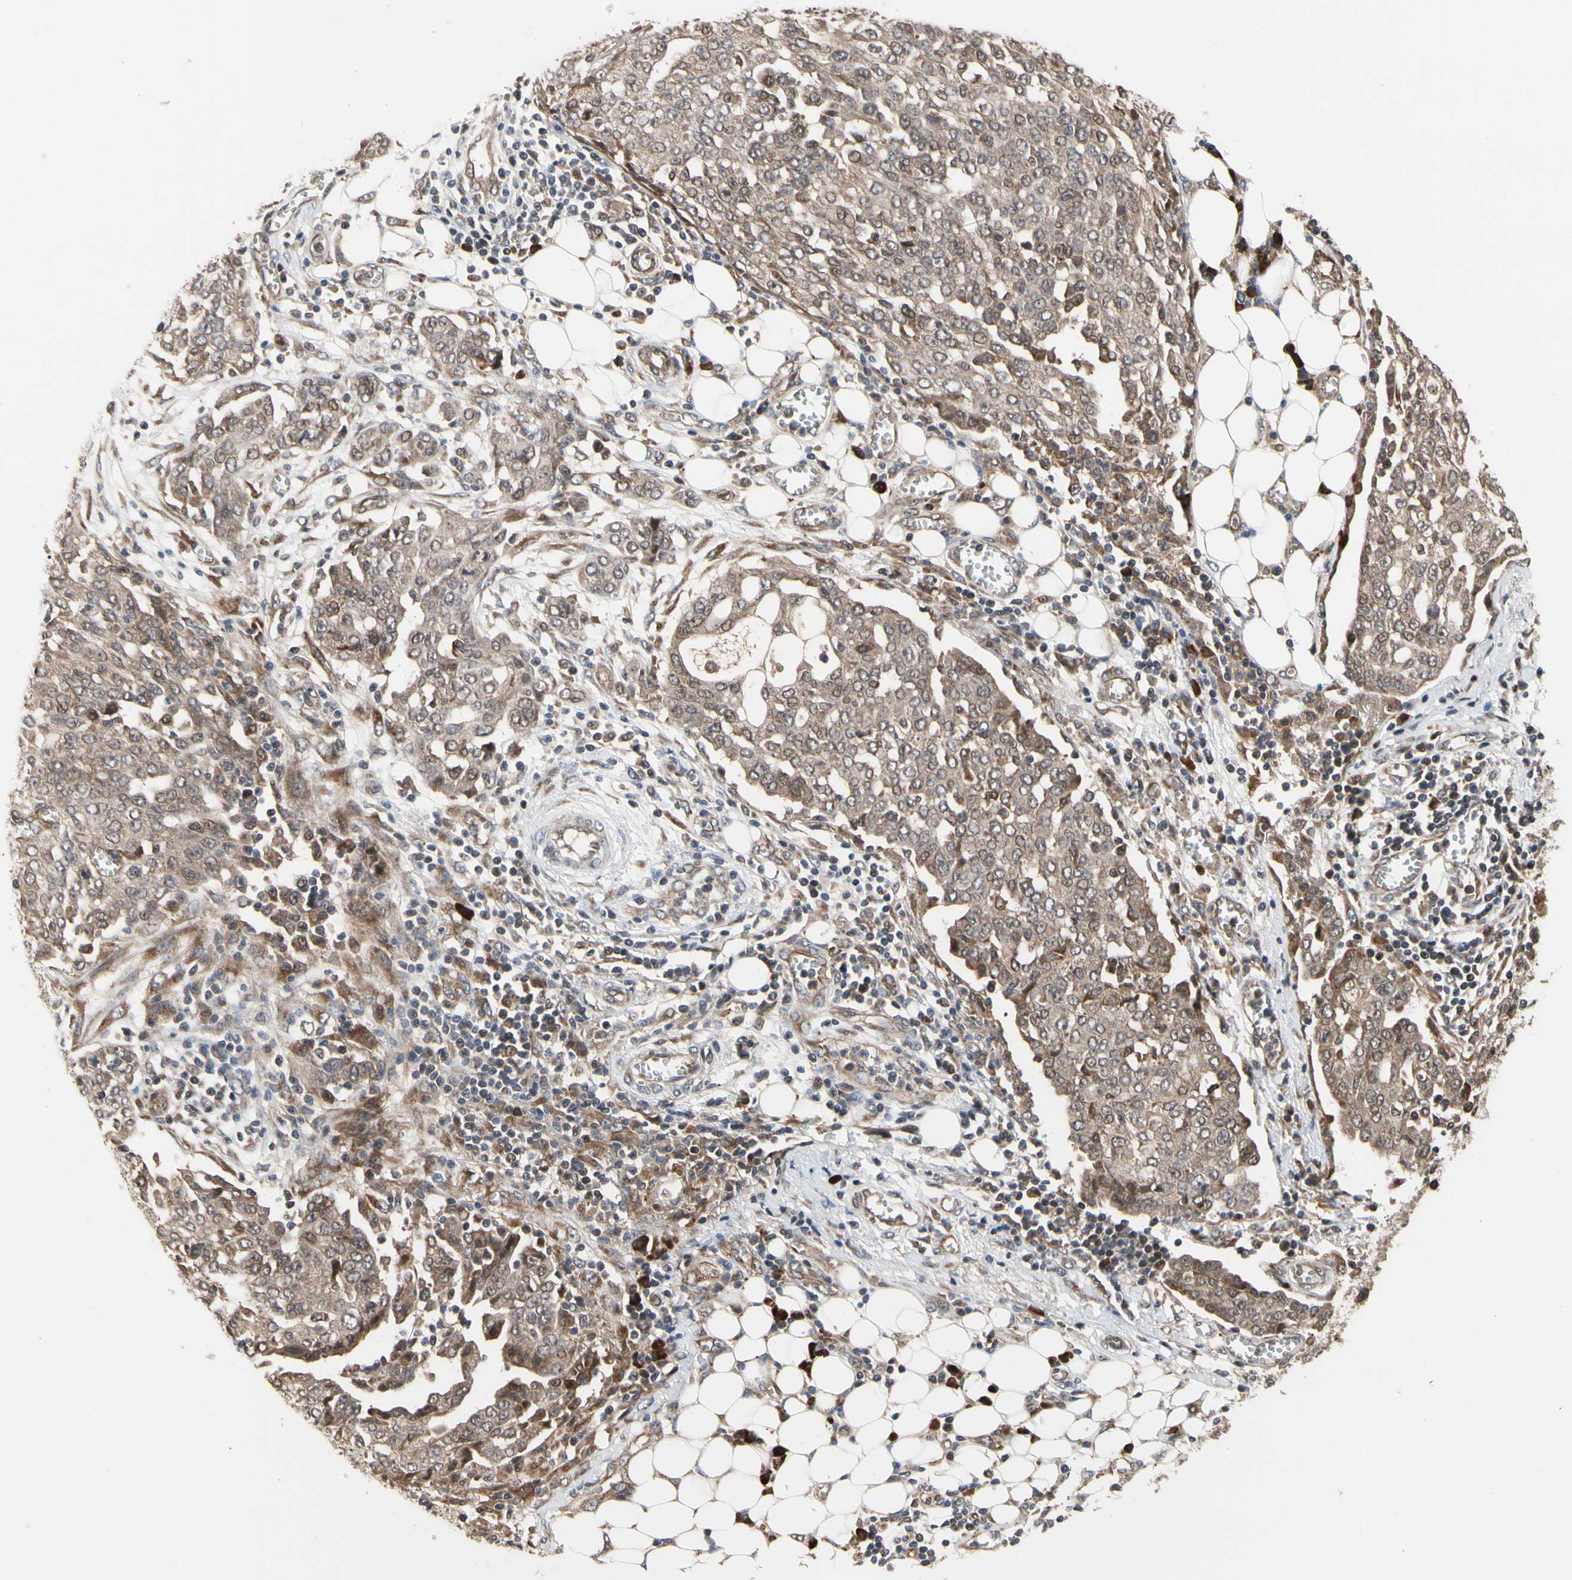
{"staining": {"intensity": "moderate", "quantity": ">75%", "location": "cytoplasmic/membranous"}, "tissue": "ovarian cancer", "cell_type": "Tumor cells", "image_type": "cancer", "snomed": [{"axis": "morphology", "description": "Cystadenocarcinoma, serous, NOS"}, {"axis": "topography", "description": "Soft tissue"}, {"axis": "topography", "description": "Ovary"}], "caption": "Serous cystadenocarcinoma (ovarian) stained with a brown dye exhibits moderate cytoplasmic/membranous positive staining in about >75% of tumor cells.", "gene": "CYTIP", "patient": {"sex": "female", "age": 57}}